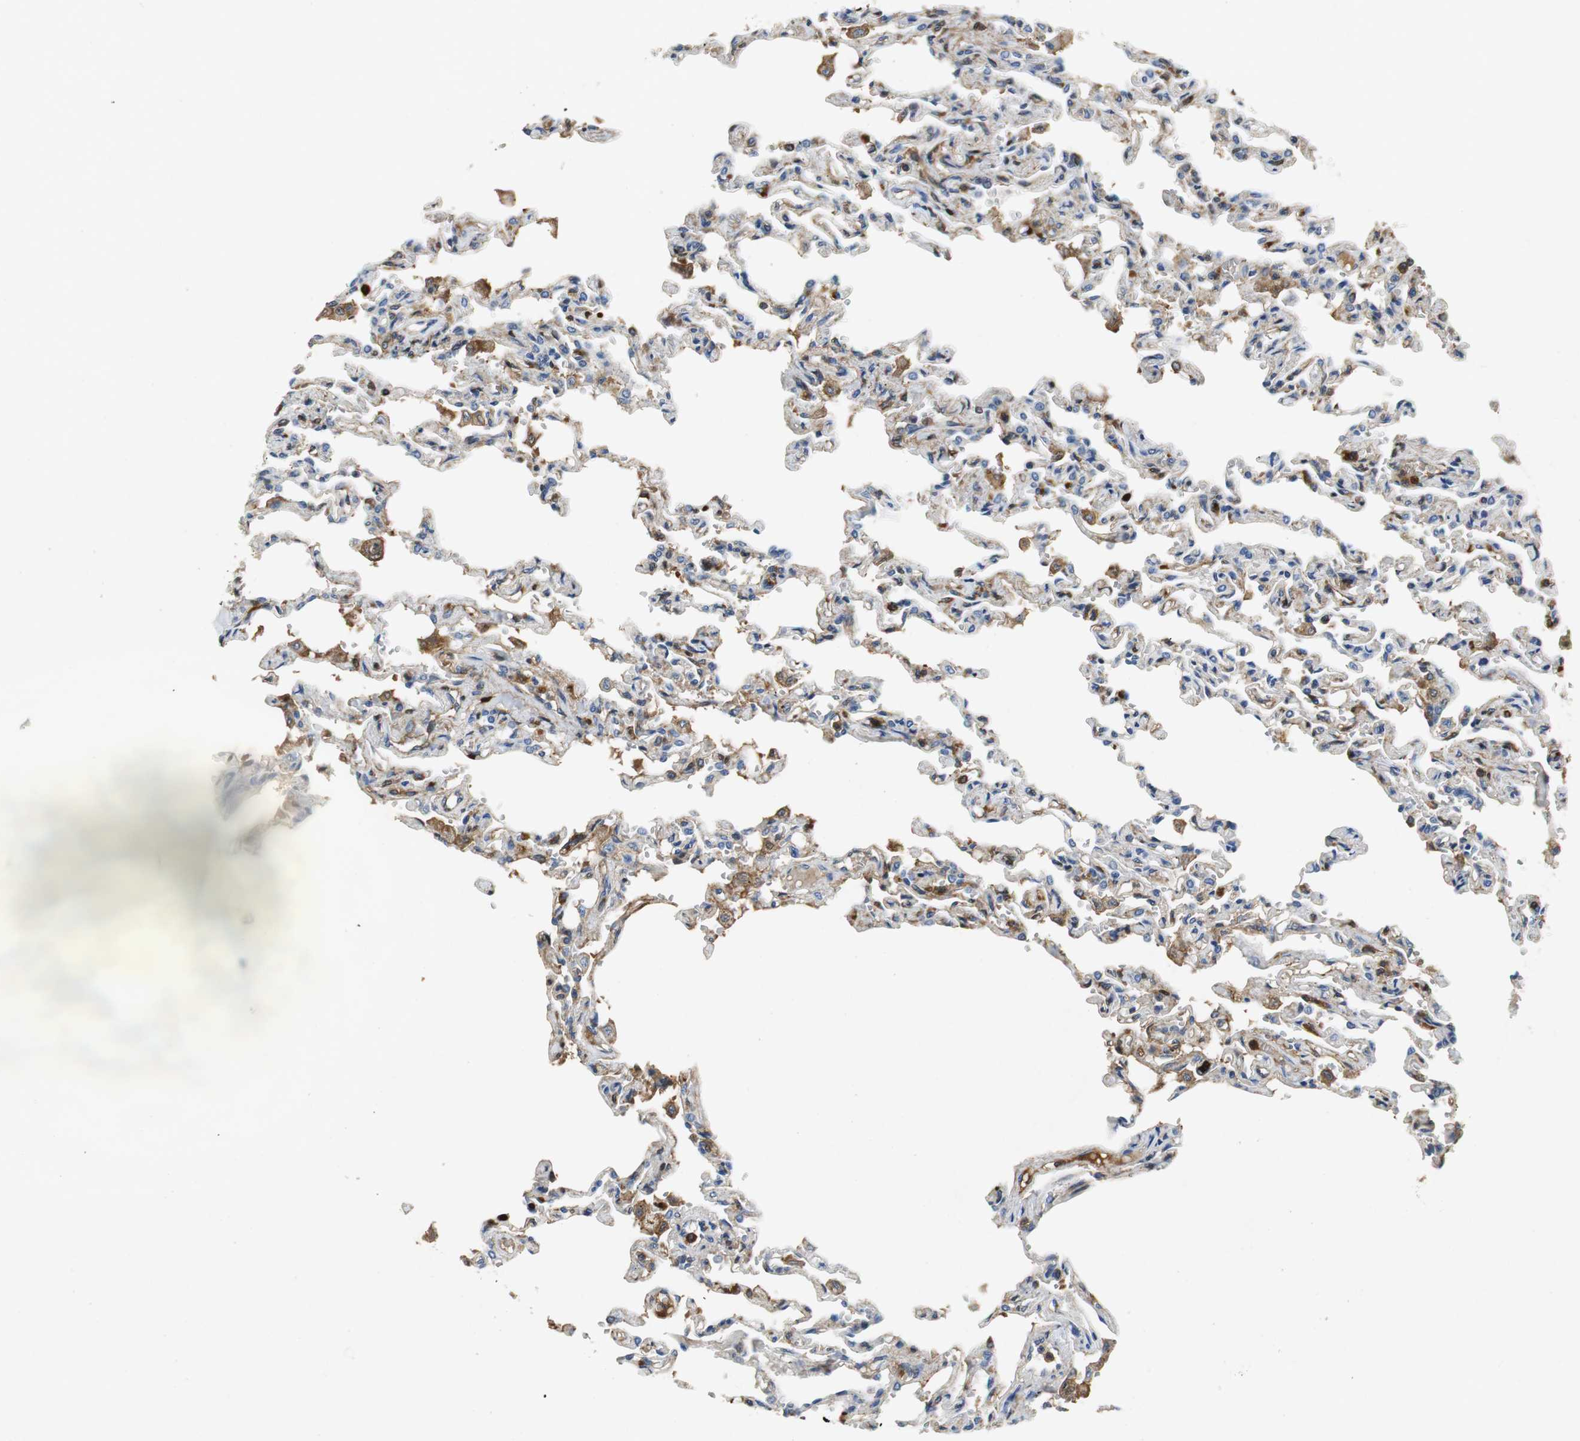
{"staining": {"intensity": "moderate", "quantity": "25%-75%", "location": "cytoplasmic/membranous"}, "tissue": "lung", "cell_type": "Alveolar cells", "image_type": "normal", "snomed": [{"axis": "morphology", "description": "Normal tissue, NOS"}, {"axis": "topography", "description": "Lung"}], "caption": "Immunohistochemical staining of unremarkable lung reveals moderate cytoplasmic/membranous protein positivity in about 25%-75% of alveolar cells.", "gene": "ORM1", "patient": {"sex": "male", "age": 21}}